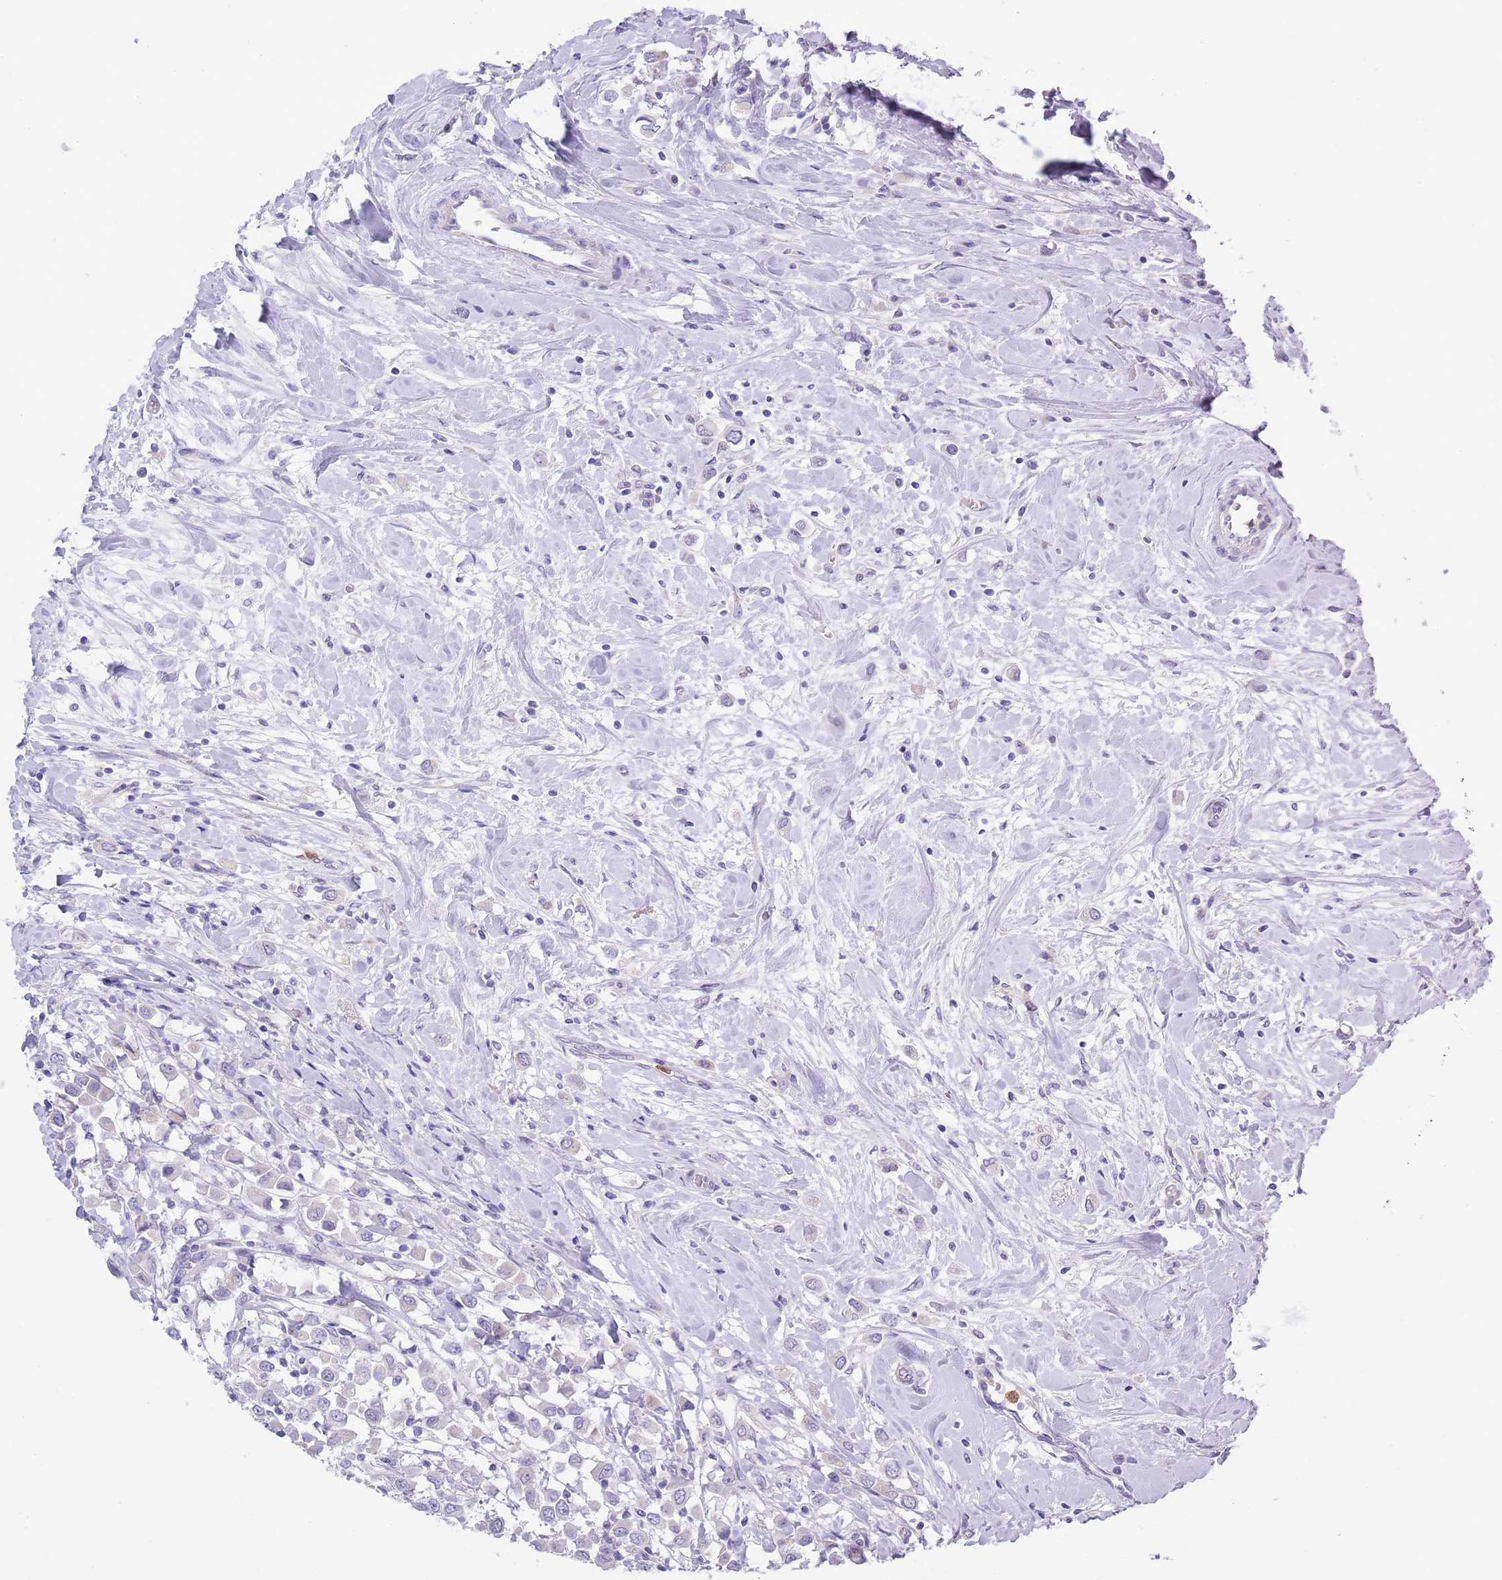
{"staining": {"intensity": "negative", "quantity": "none", "location": "none"}, "tissue": "breast cancer", "cell_type": "Tumor cells", "image_type": "cancer", "snomed": [{"axis": "morphology", "description": "Duct carcinoma"}, {"axis": "topography", "description": "Breast"}], "caption": "This is an immunohistochemistry (IHC) histopathology image of infiltrating ductal carcinoma (breast). There is no staining in tumor cells.", "gene": "ZFP2", "patient": {"sex": "female", "age": 61}}